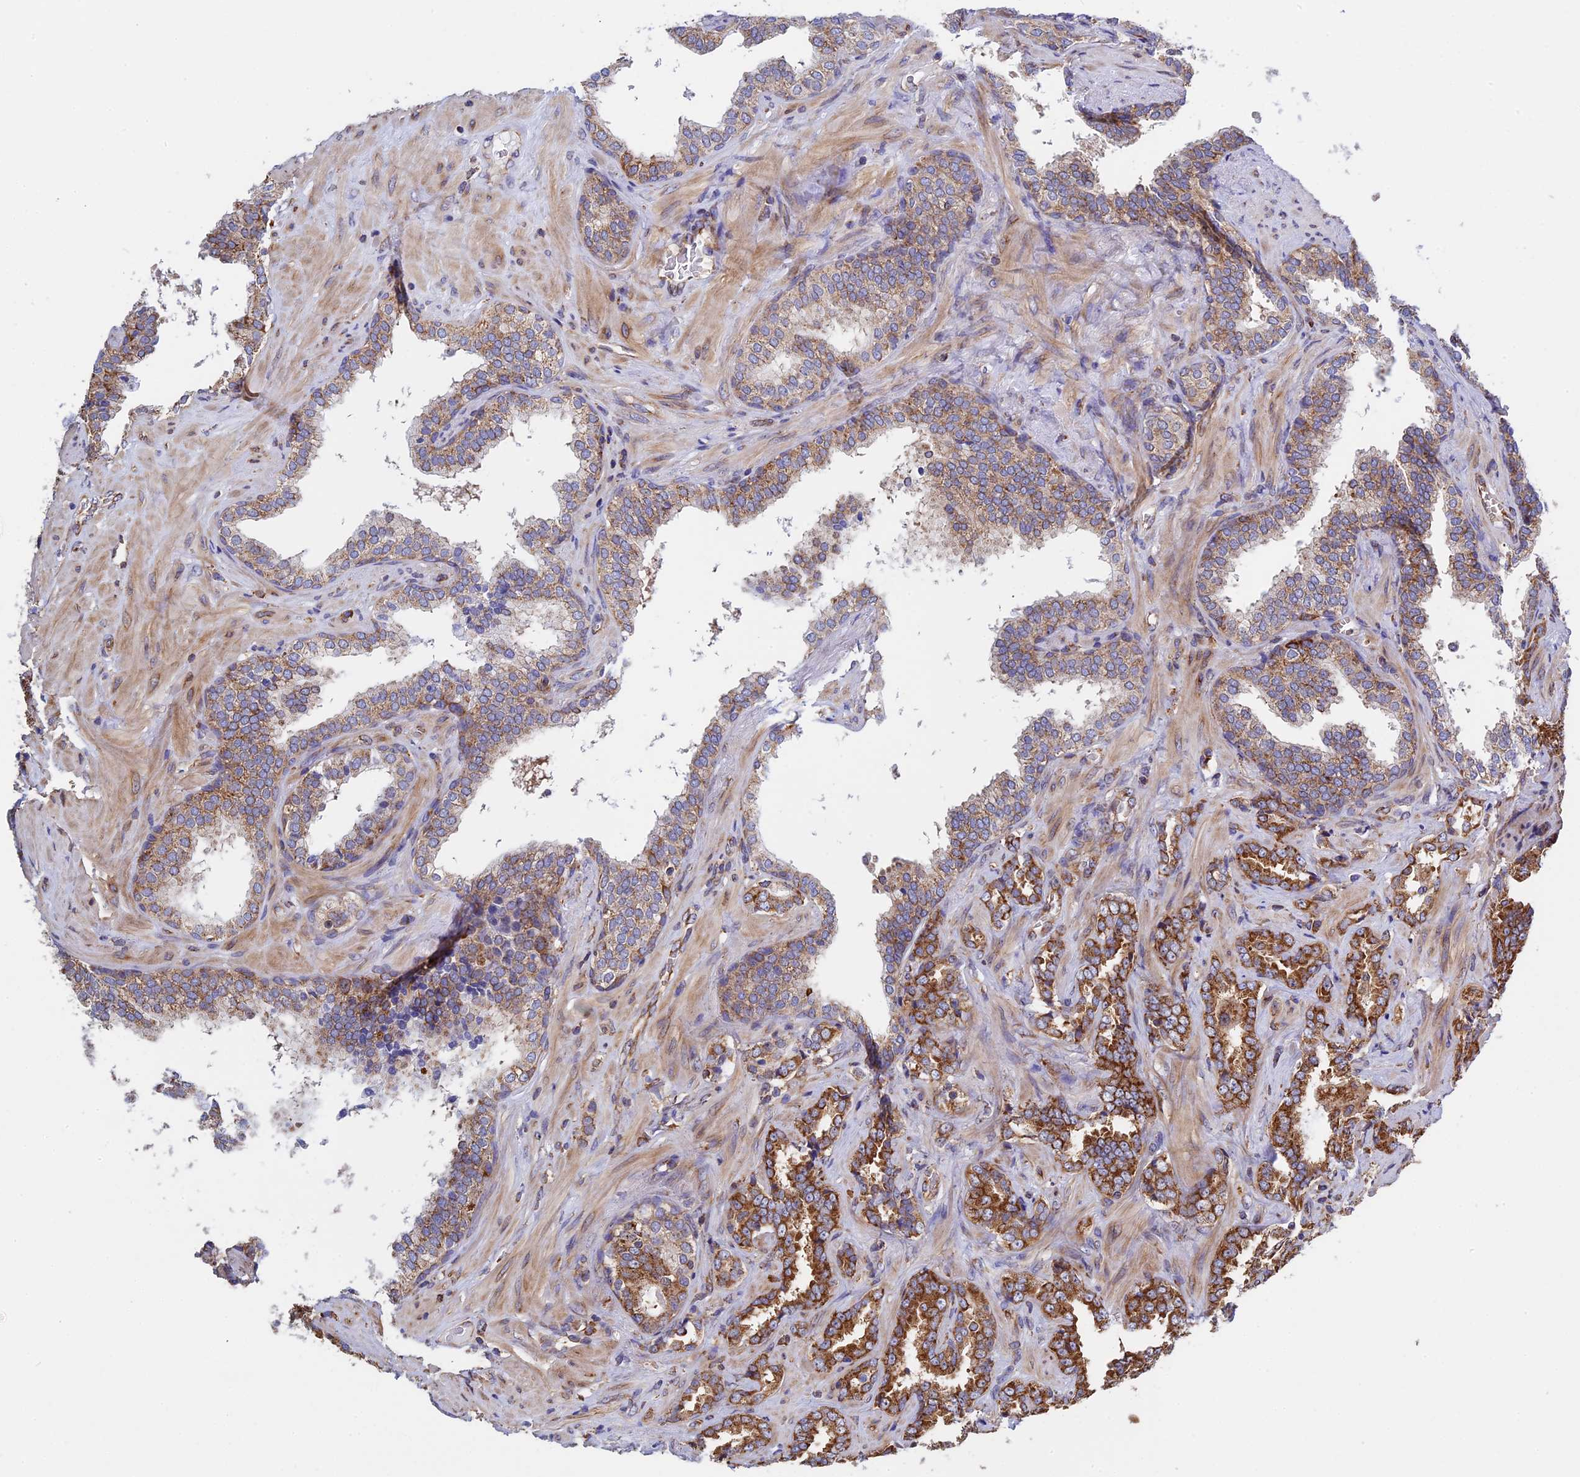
{"staining": {"intensity": "moderate", "quantity": ">75%", "location": "cytoplasmic/membranous"}, "tissue": "prostate cancer", "cell_type": "Tumor cells", "image_type": "cancer", "snomed": [{"axis": "morphology", "description": "Adenocarcinoma, High grade"}, {"axis": "topography", "description": "Prostate and seminal vesicle, NOS"}], "caption": "High-power microscopy captured an immunohistochemistry micrograph of prostate cancer (adenocarcinoma (high-grade)), revealing moderate cytoplasmic/membranous positivity in approximately >75% of tumor cells. The protein of interest is stained brown, and the nuclei are stained in blue (DAB IHC with brightfield microscopy, high magnification).", "gene": "SLC9A5", "patient": {"sex": "male", "age": 67}}